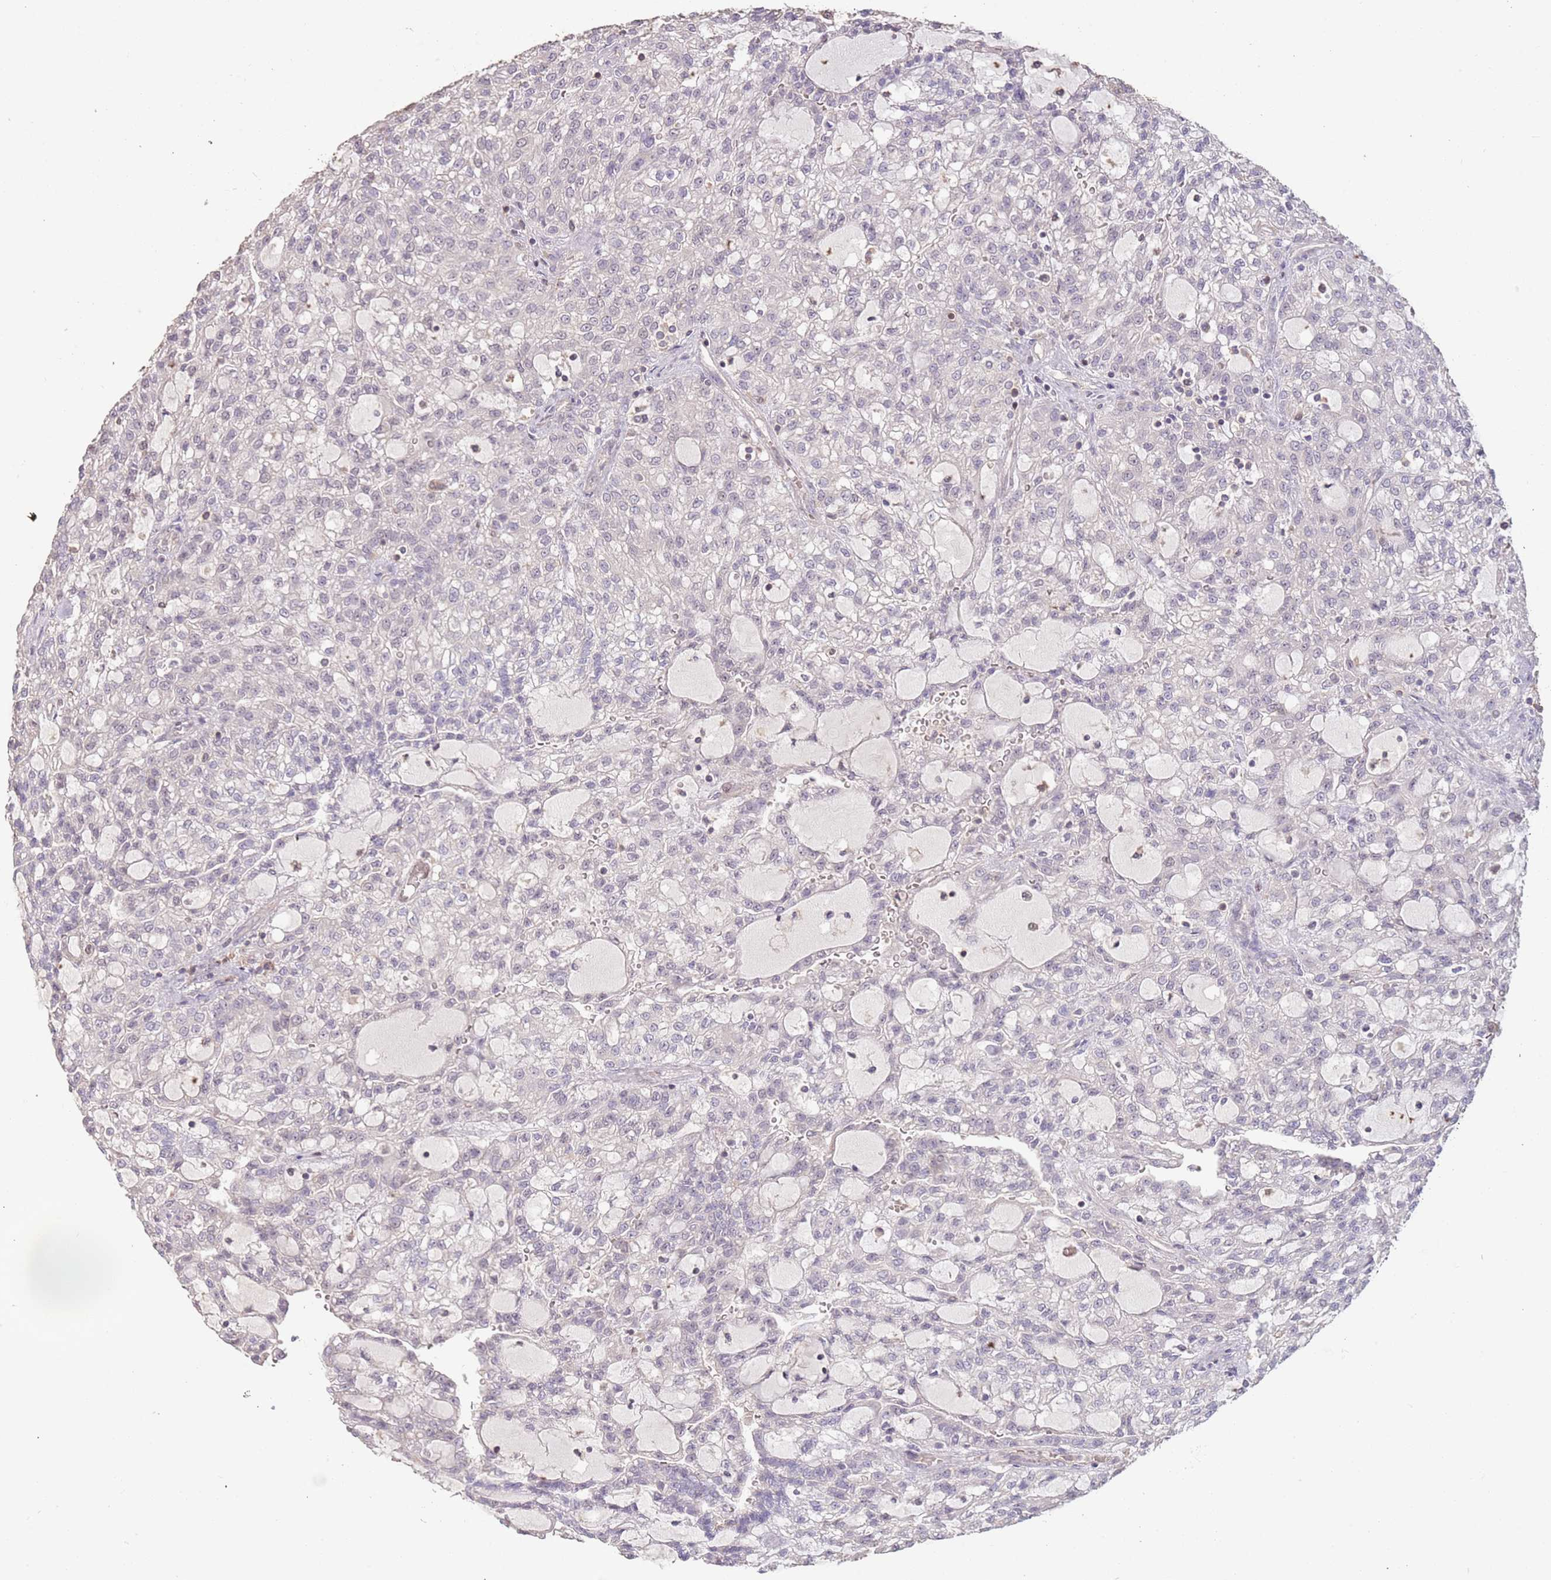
{"staining": {"intensity": "negative", "quantity": "none", "location": "none"}, "tissue": "renal cancer", "cell_type": "Tumor cells", "image_type": "cancer", "snomed": [{"axis": "morphology", "description": "Adenocarcinoma, NOS"}, {"axis": "topography", "description": "Kidney"}], "caption": "DAB immunohistochemical staining of adenocarcinoma (renal) reveals no significant positivity in tumor cells.", "gene": "ADTRP", "patient": {"sex": "male", "age": 63}}